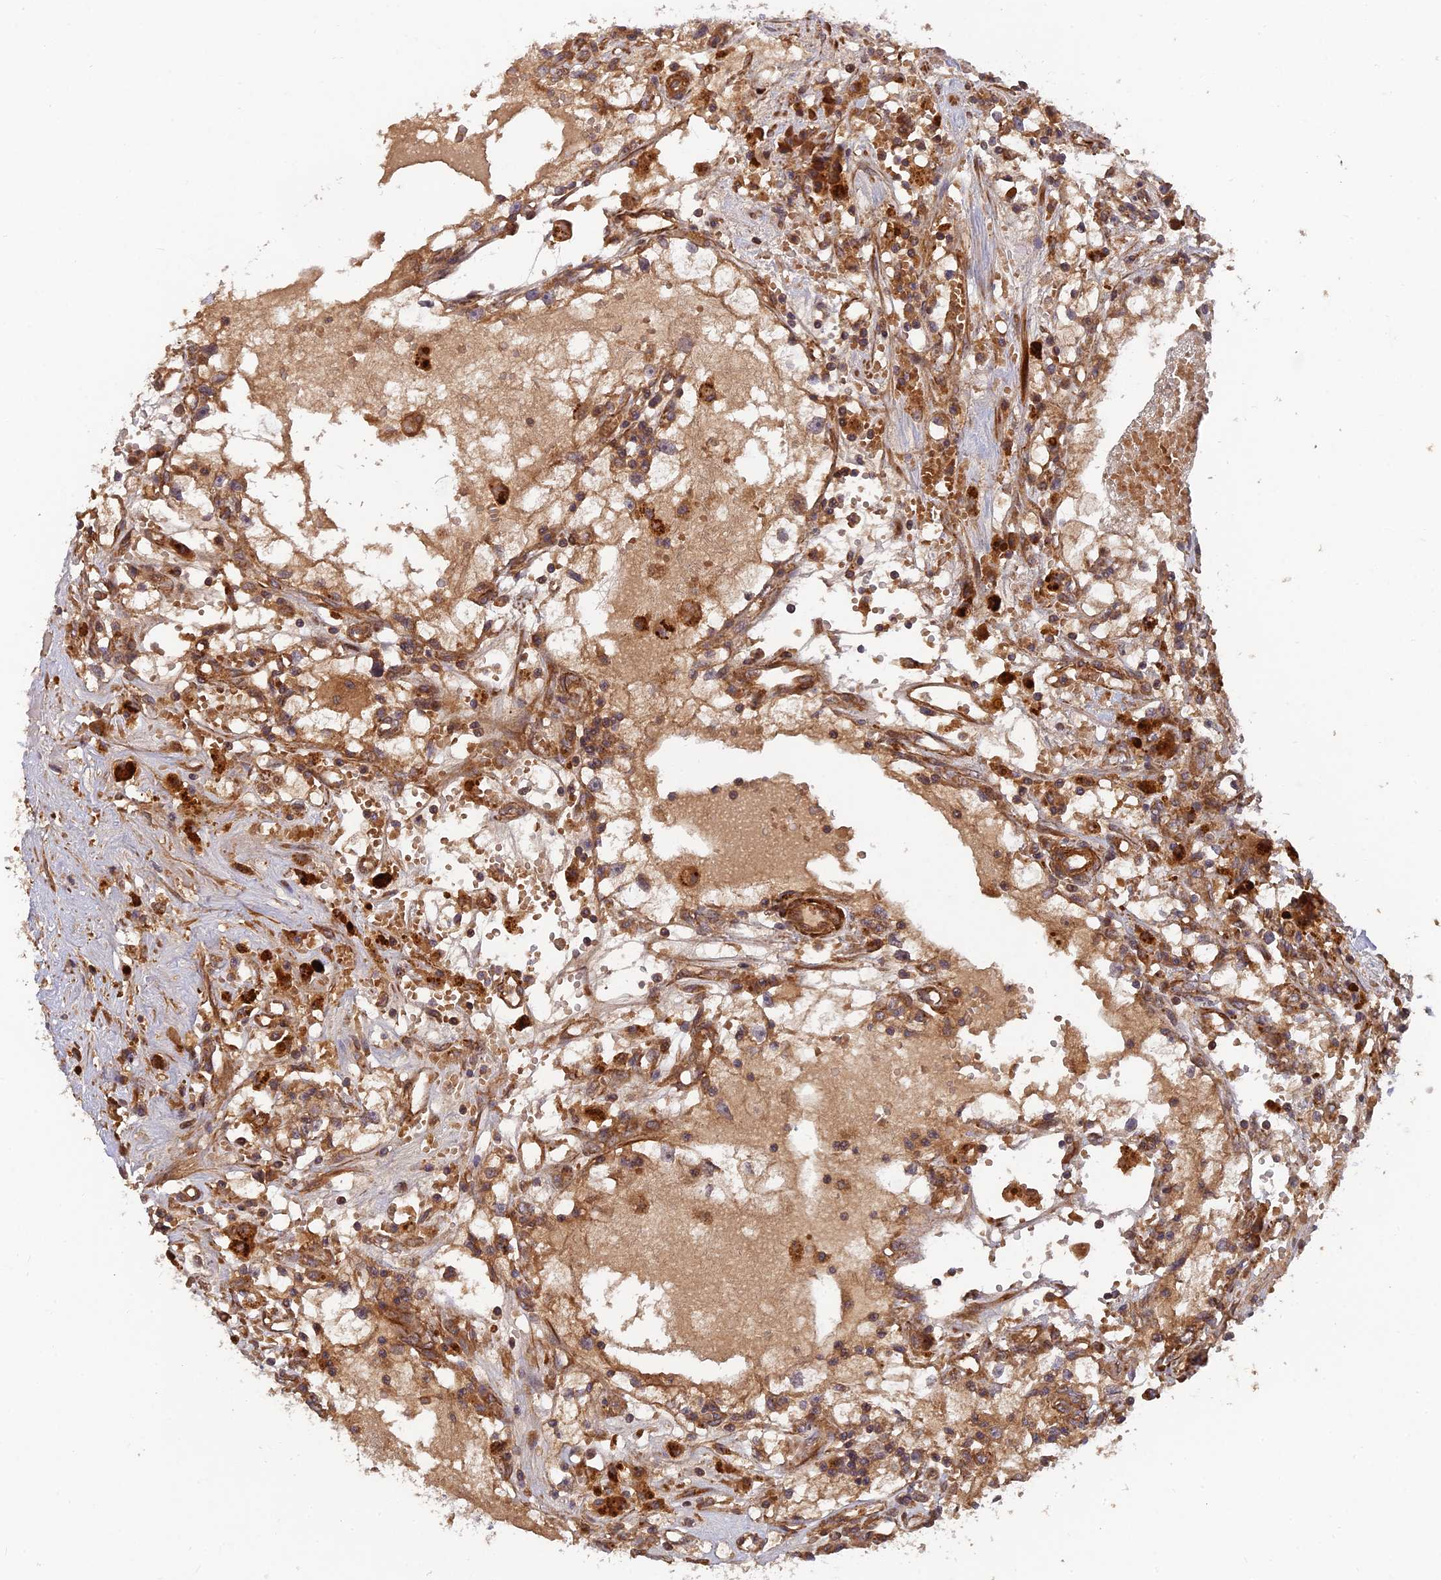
{"staining": {"intensity": "moderate", "quantity": ">75%", "location": "cytoplasmic/membranous"}, "tissue": "renal cancer", "cell_type": "Tumor cells", "image_type": "cancer", "snomed": [{"axis": "morphology", "description": "Adenocarcinoma, NOS"}, {"axis": "topography", "description": "Kidney"}], "caption": "IHC (DAB (3,3'-diaminobenzidine)) staining of renal adenocarcinoma reveals moderate cytoplasmic/membranous protein staining in approximately >75% of tumor cells.", "gene": "RELCH", "patient": {"sex": "male", "age": 56}}